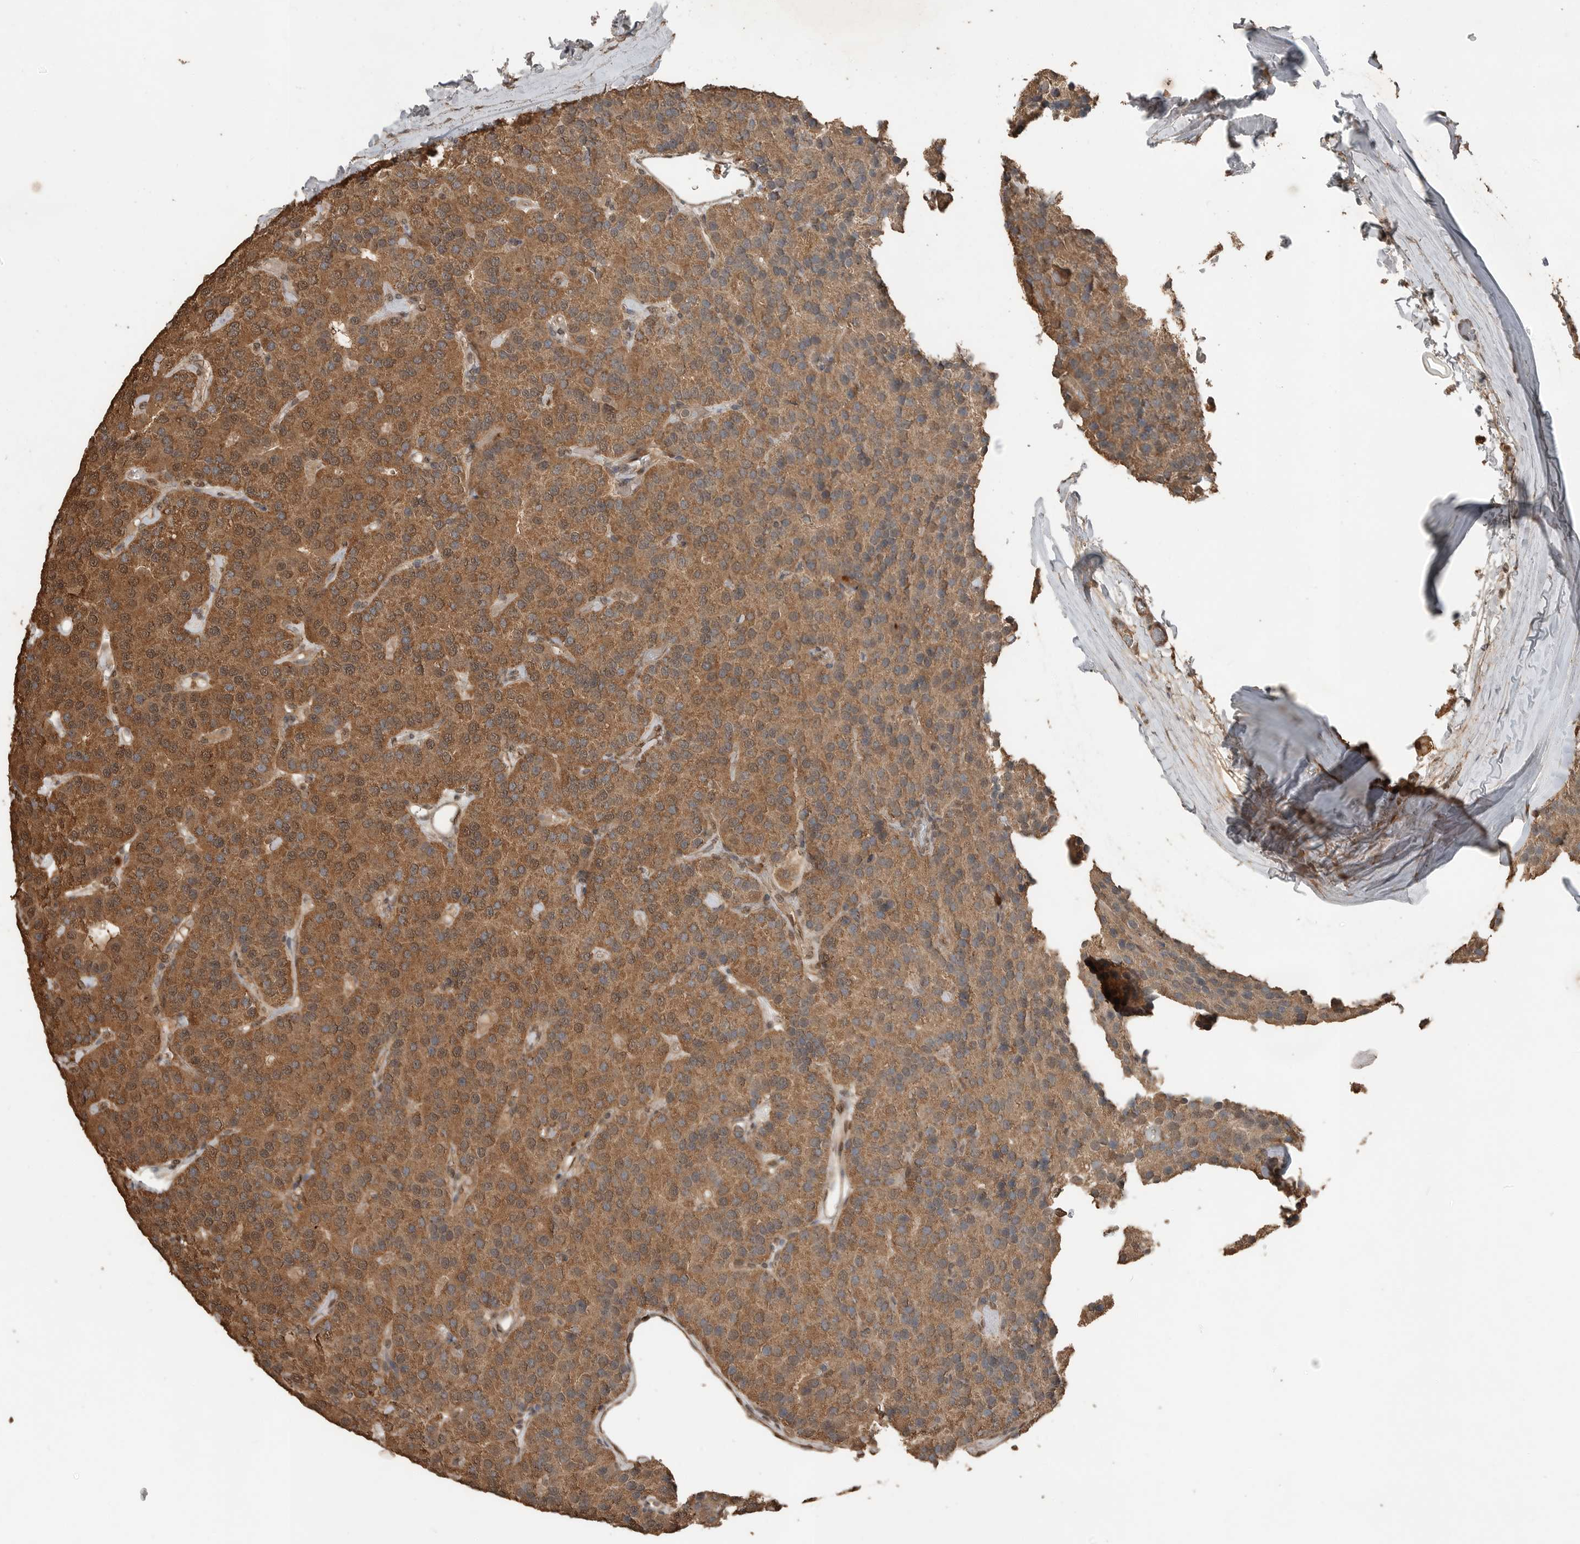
{"staining": {"intensity": "moderate", "quantity": ">75%", "location": "cytoplasmic/membranous"}, "tissue": "parathyroid gland", "cell_type": "Glandular cells", "image_type": "normal", "snomed": [{"axis": "morphology", "description": "Normal tissue, NOS"}, {"axis": "morphology", "description": "Adenoma, NOS"}, {"axis": "topography", "description": "Parathyroid gland"}], "caption": "This is an image of IHC staining of benign parathyroid gland, which shows moderate expression in the cytoplasmic/membranous of glandular cells.", "gene": "BLZF1", "patient": {"sex": "female", "age": 86}}